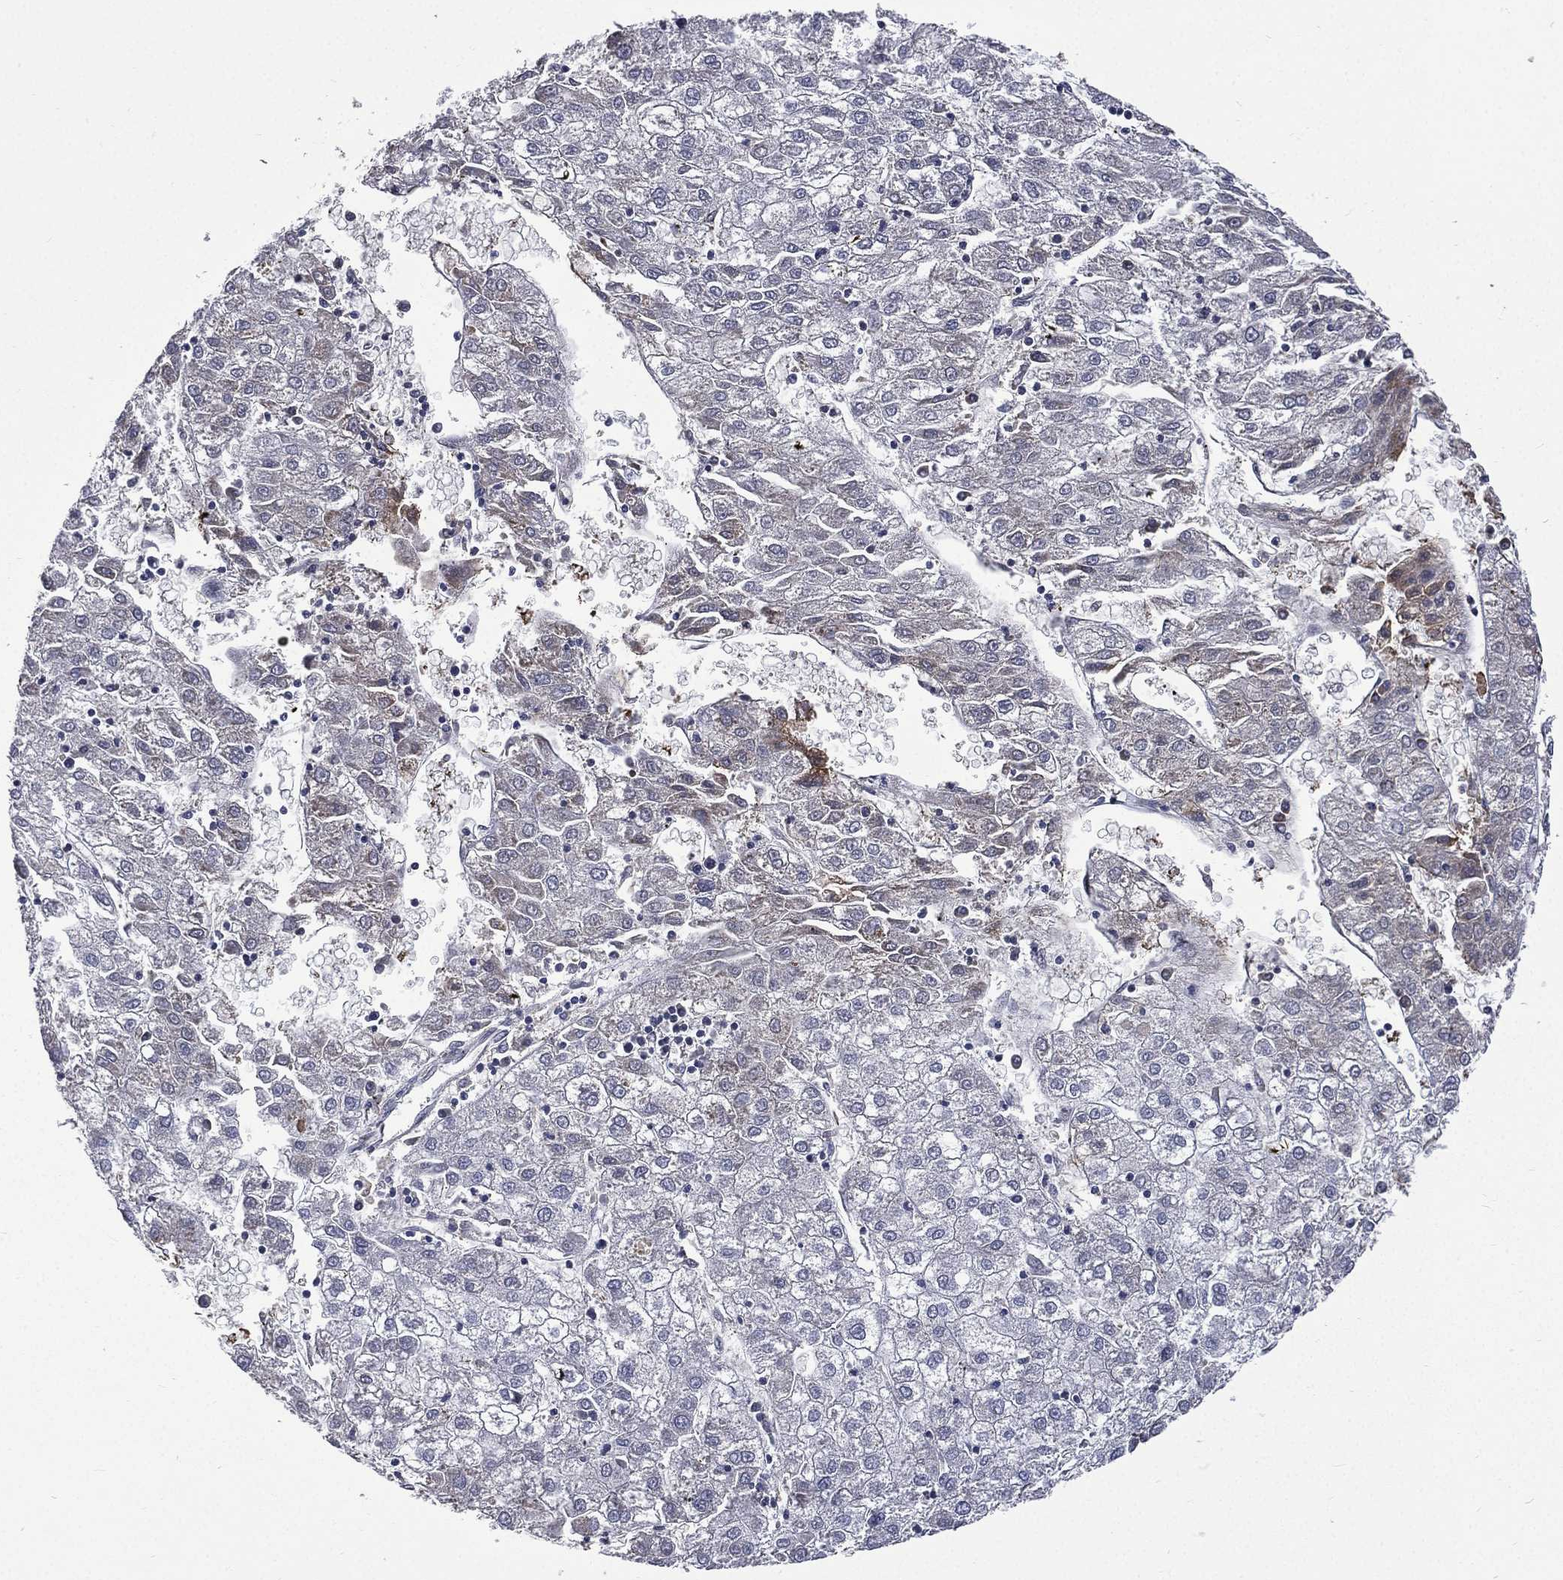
{"staining": {"intensity": "negative", "quantity": "none", "location": "none"}, "tissue": "liver cancer", "cell_type": "Tumor cells", "image_type": "cancer", "snomed": [{"axis": "morphology", "description": "Carcinoma, Hepatocellular, NOS"}, {"axis": "topography", "description": "Liver"}], "caption": "There is no significant staining in tumor cells of hepatocellular carcinoma (liver).", "gene": "FGG", "patient": {"sex": "male", "age": 72}}